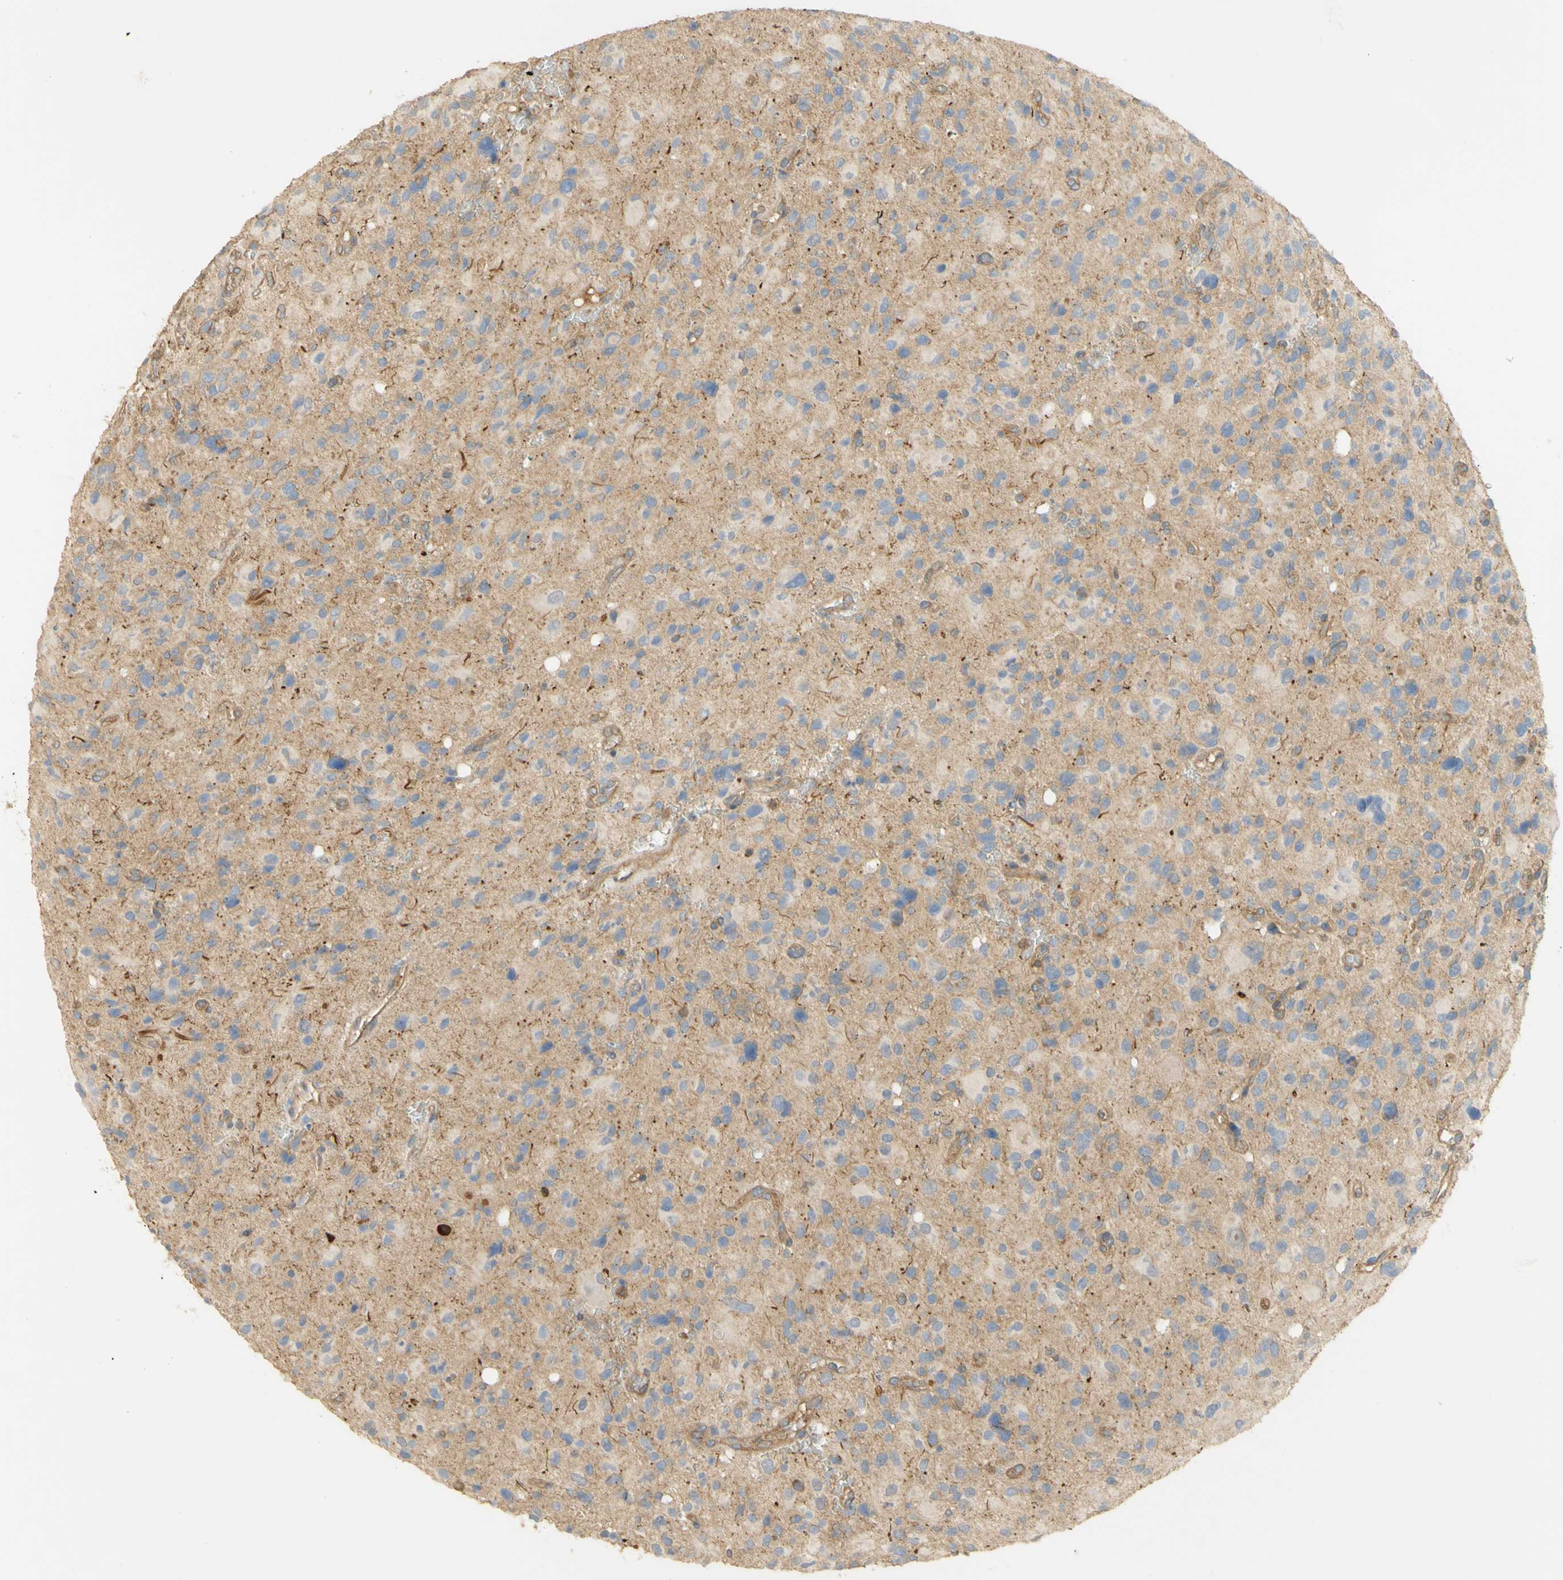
{"staining": {"intensity": "negative", "quantity": "none", "location": "none"}, "tissue": "glioma", "cell_type": "Tumor cells", "image_type": "cancer", "snomed": [{"axis": "morphology", "description": "Glioma, malignant, High grade"}, {"axis": "topography", "description": "Brain"}], "caption": "IHC of human glioma reveals no positivity in tumor cells.", "gene": "KCNE4", "patient": {"sex": "male", "age": 48}}